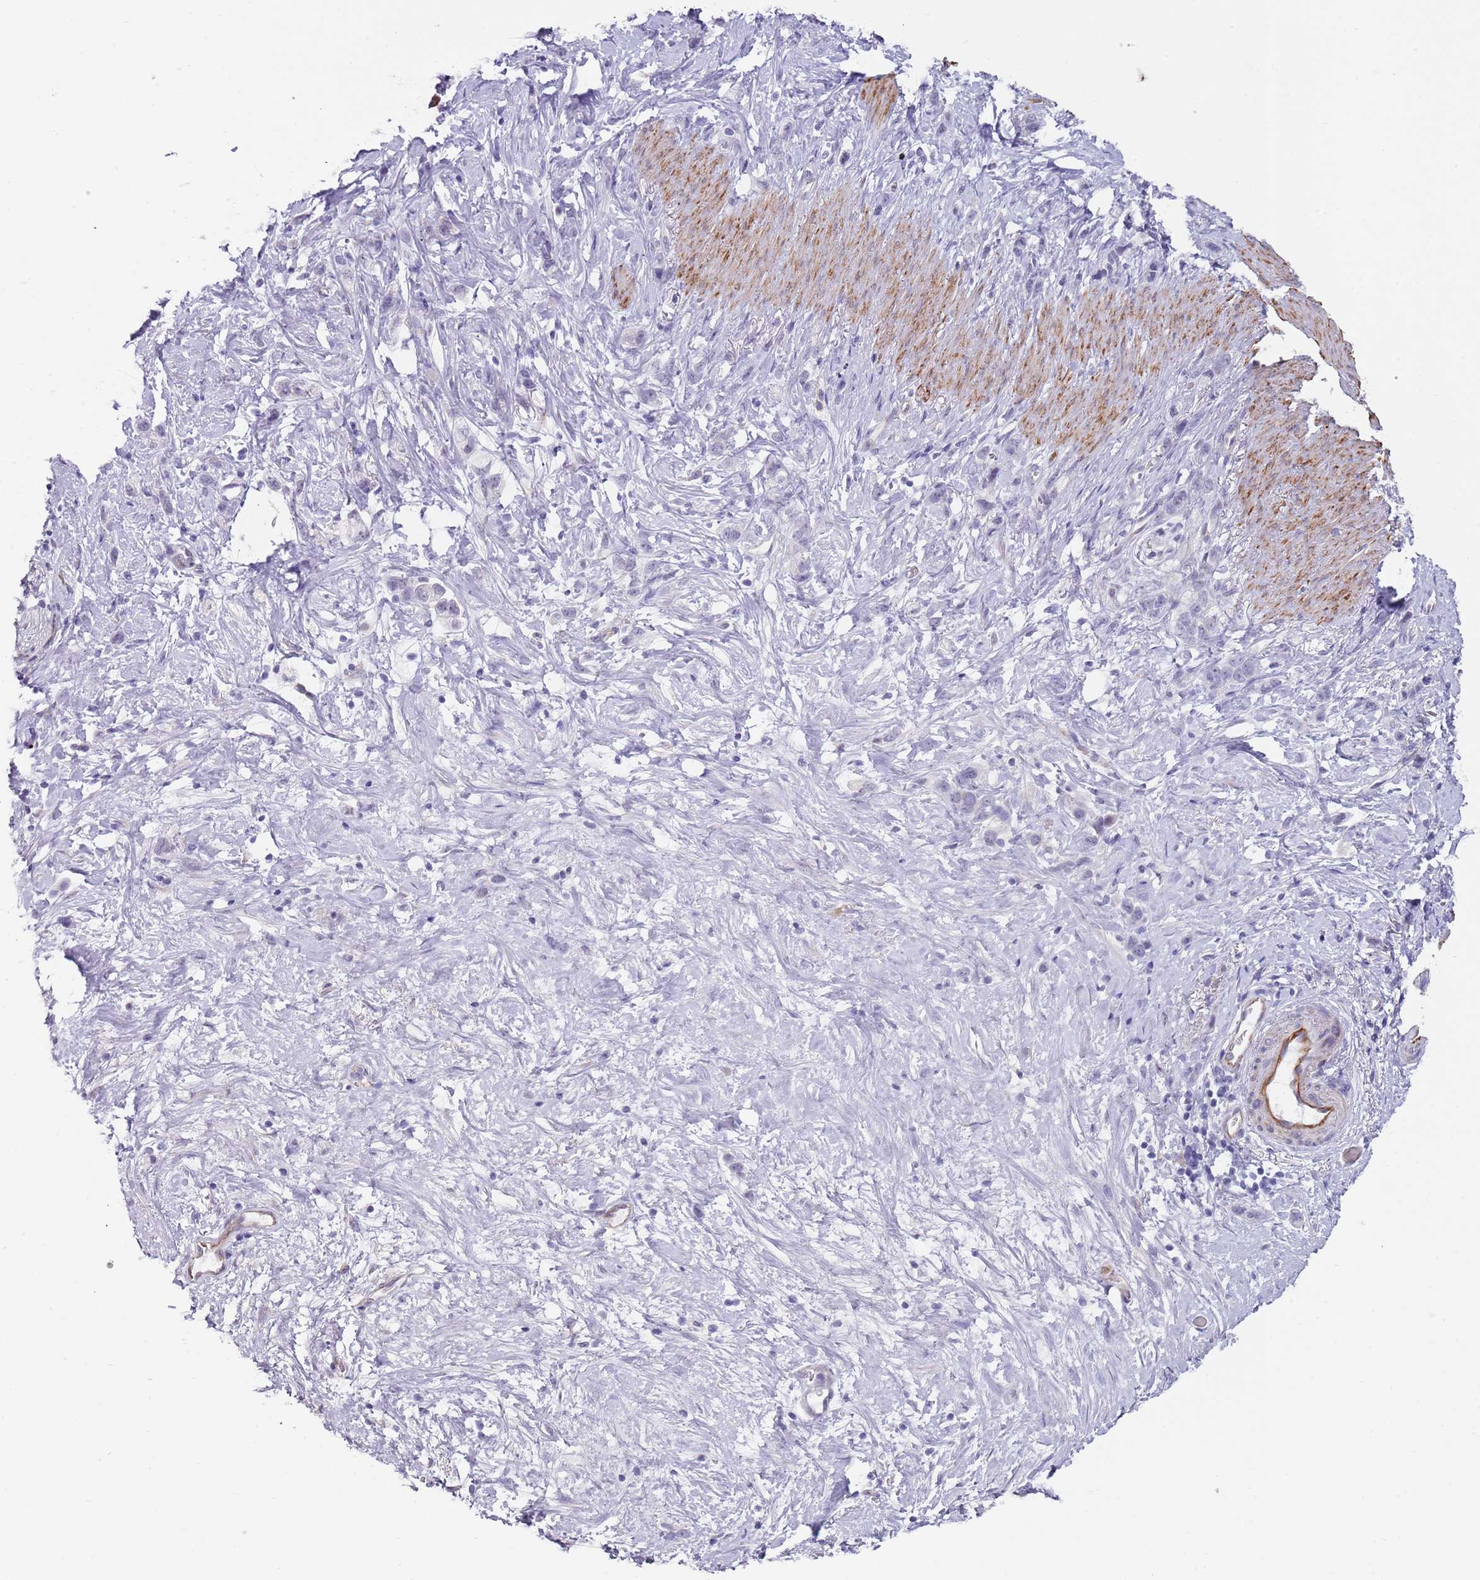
{"staining": {"intensity": "negative", "quantity": "none", "location": "none"}, "tissue": "stomach cancer", "cell_type": "Tumor cells", "image_type": "cancer", "snomed": [{"axis": "morphology", "description": "Adenocarcinoma, NOS"}, {"axis": "topography", "description": "Stomach"}], "caption": "There is no significant expression in tumor cells of adenocarcinoma (stomach).", "gene": "NBPF3", "patient": {"sex": "female", "age": 65}}